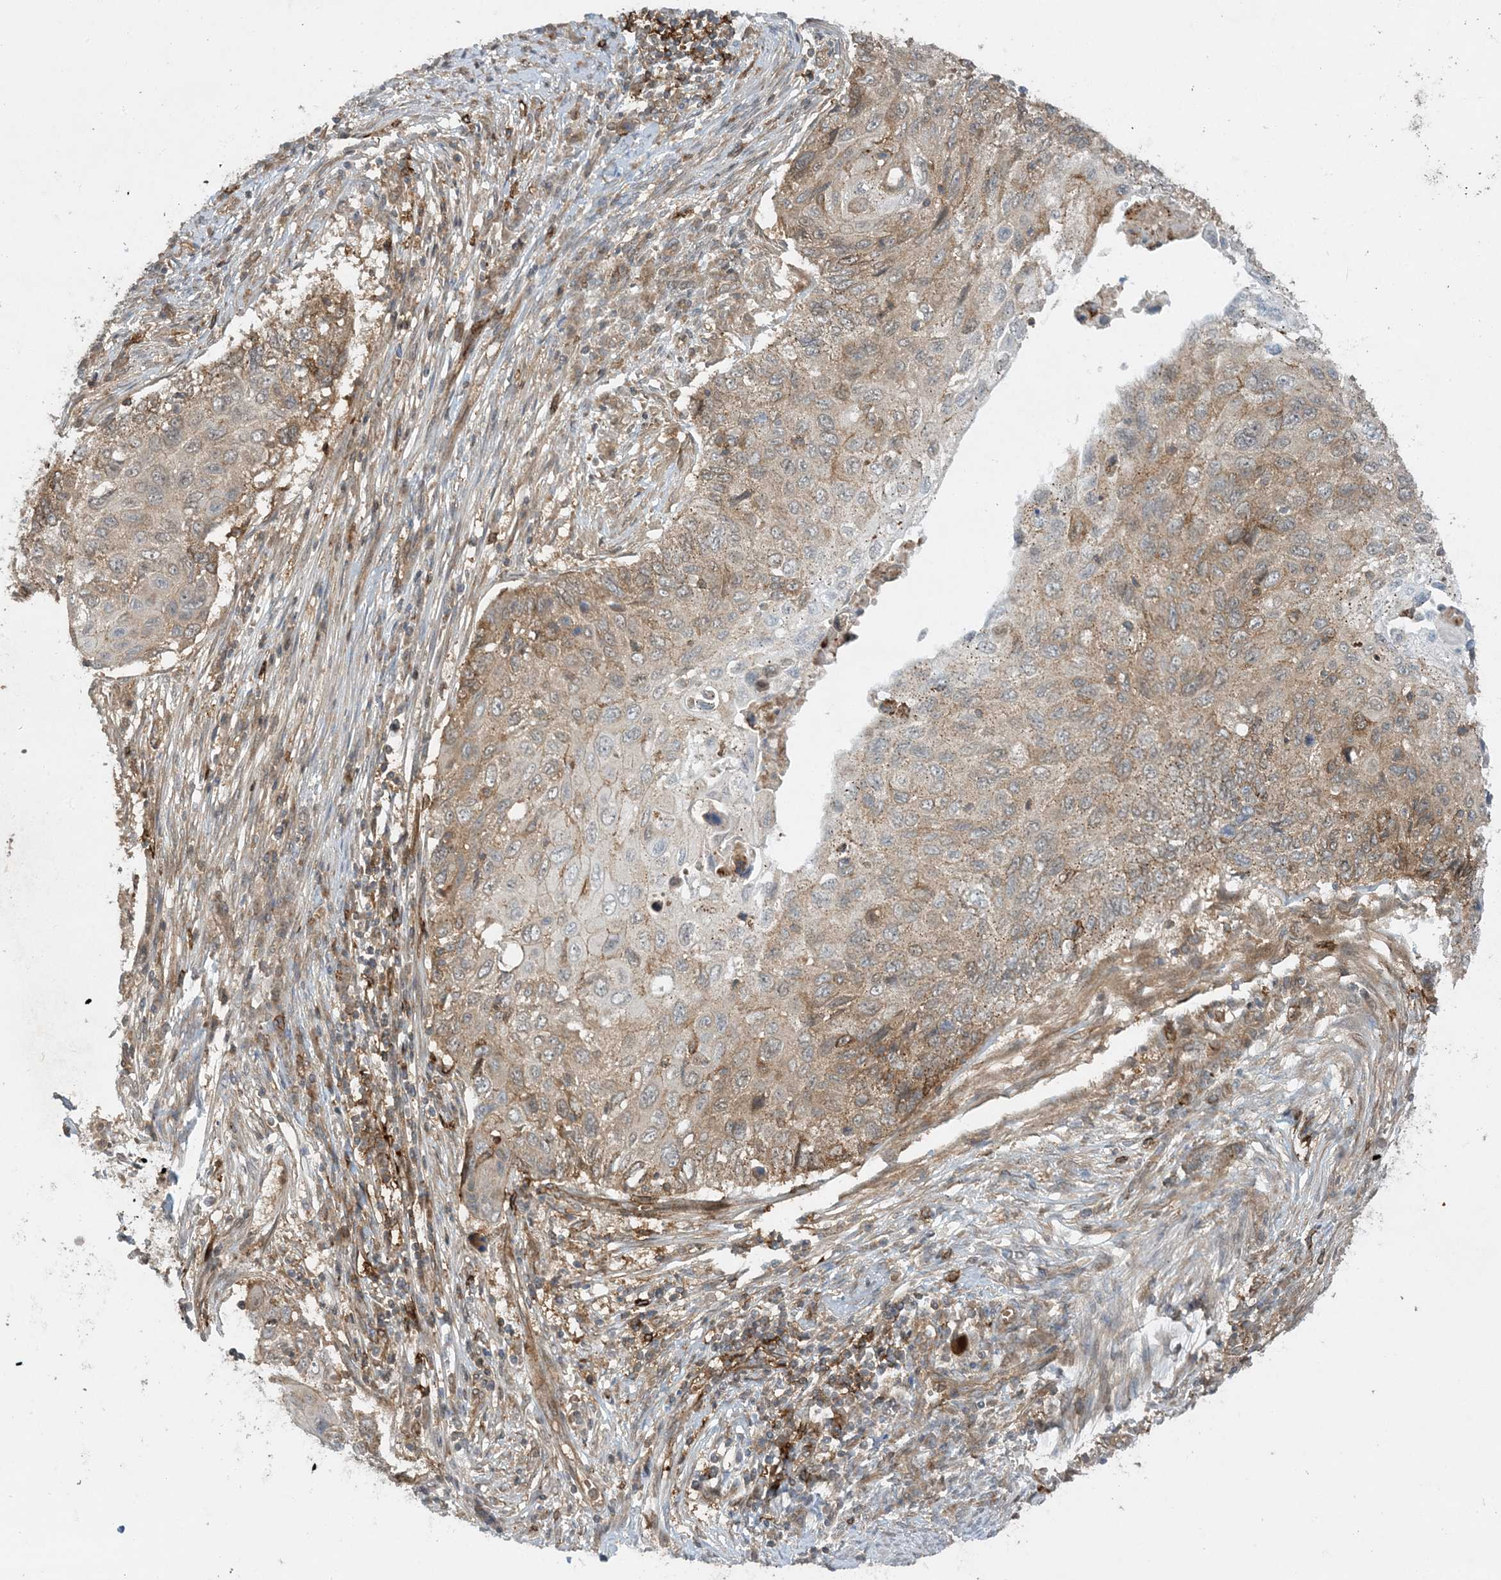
{"staining": {"intensity": "weak", "quantity": ">75%", "location": "cytoplasmic/membranous"}, "tissue": "cervical cancer", "cell_type": "Tumor cells", "image_type": "cancer", "snomed": [{"axis": "morphology", "description": "Squamous cell carcinoma, NOS"}, {"axis": "topography", "description": "Cervix"}], "caption": "DAB immunohistochemical staining of human cervical cancer displays weak cytoplasmic/membranous protein staining in about >75% of tumor cells.", "gene": "STAM2", "patient": {"sex": "female", "age": 70}}